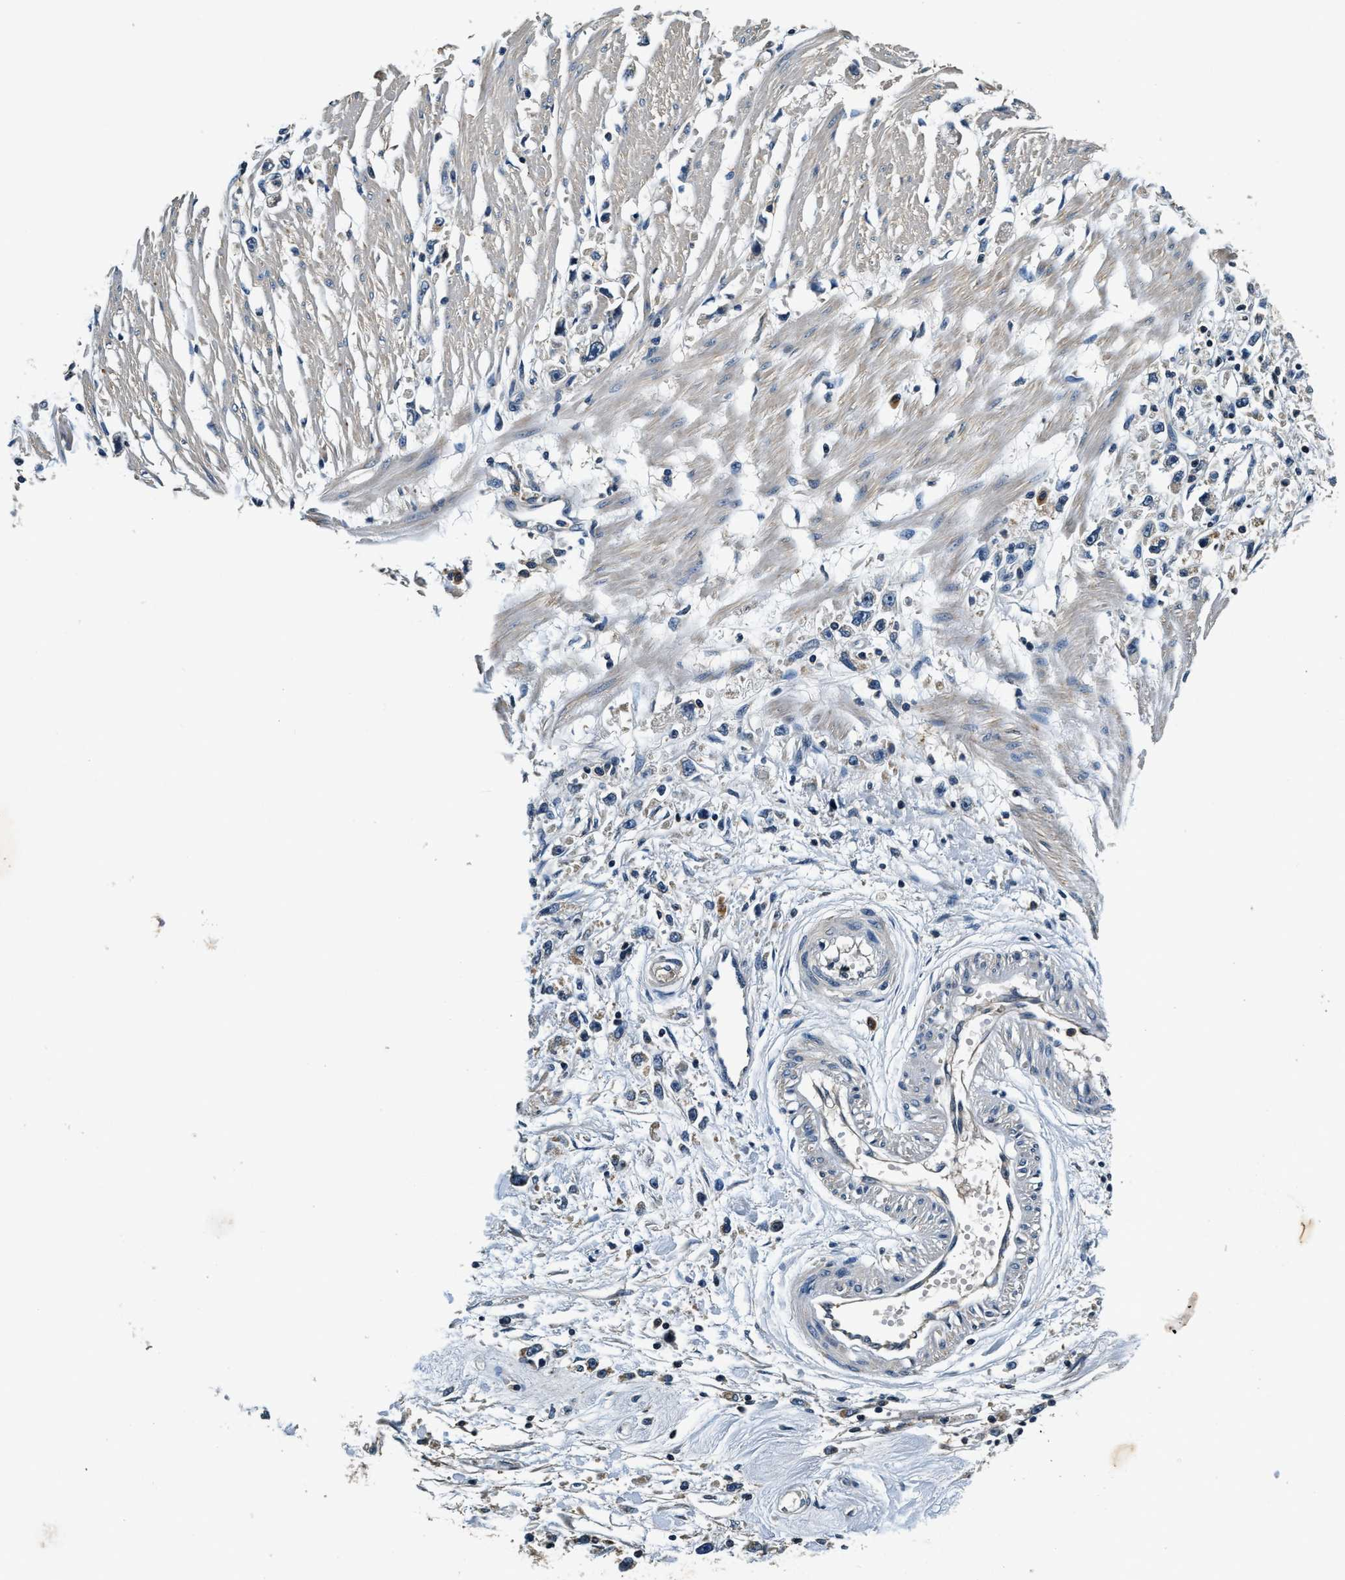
{"staining": {"intensity": "negative", "quantity": "none", "location": "none"}, "tissue": "stomach cancer", "cell_type": "Tumor cells", "image_type": "cancer", "snomed": [{"axis": "morphology", "description": "Adenocarcinoma, NOS"}, {"axis": "topography", "description": "Stomach"}], "caption": "Tumor cells are negative for brown protein staining in stomach cancer (adenocarcinoma).", "gene": "RESF1", "patient": {"sex": "female", "age": 59}}